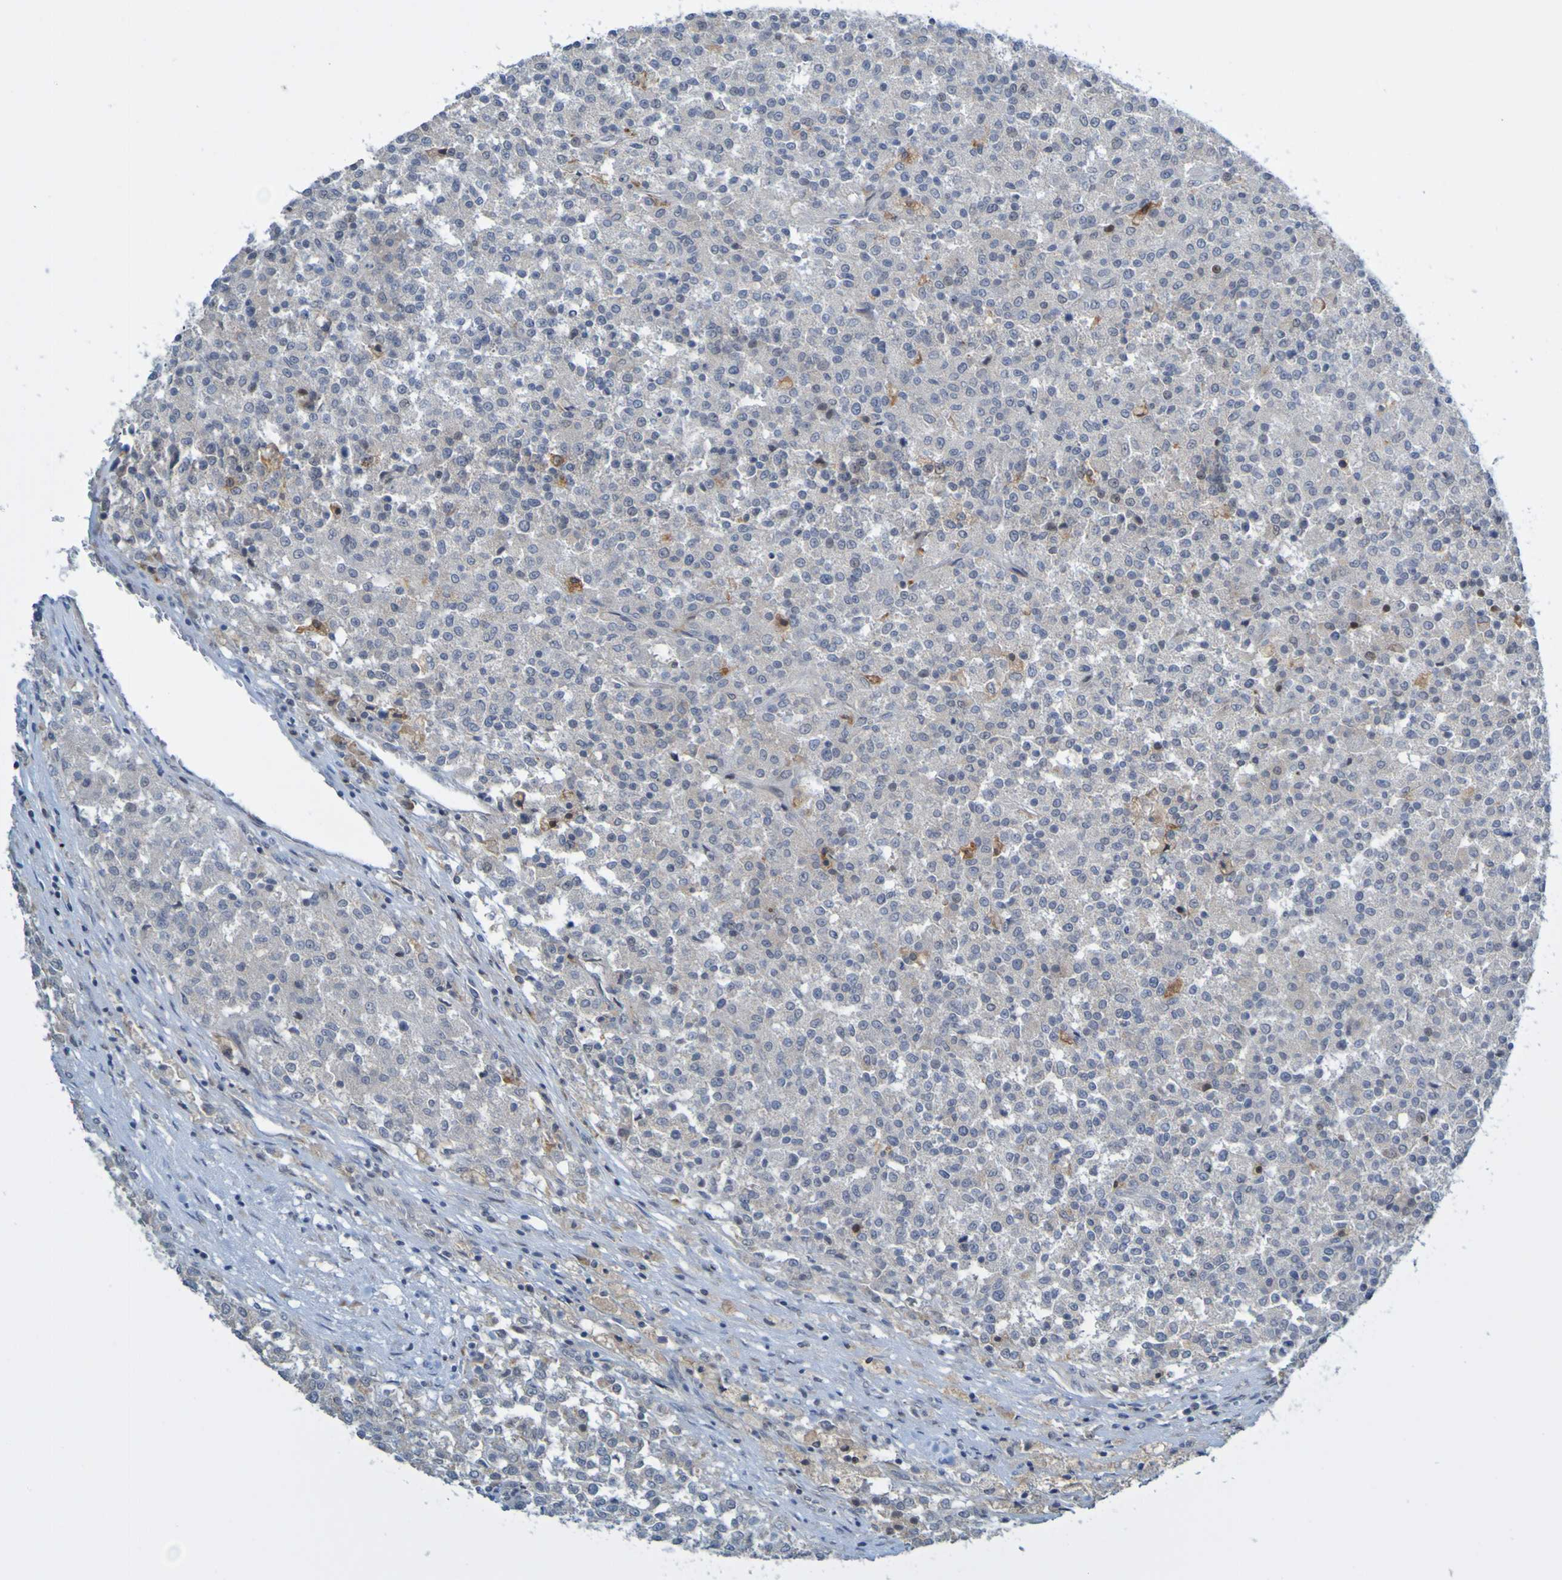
{"staining": {"intensity": "negative", "quantity": "none", "location": "none"}, "tissue": "testis cancer", "cell_type": "Tumor cells", "image_type": "cancer", "snomed": [{"axis": "morphology", "description": "Seminoma, NOS"}, {"axis": "topography", "description": "Testis"}], "caption": "The micrograph displays no significant positivity in tumor cells of testis cancer.", "gene": "LILRB5", "patient": {"sex": "male", "age": 59}}